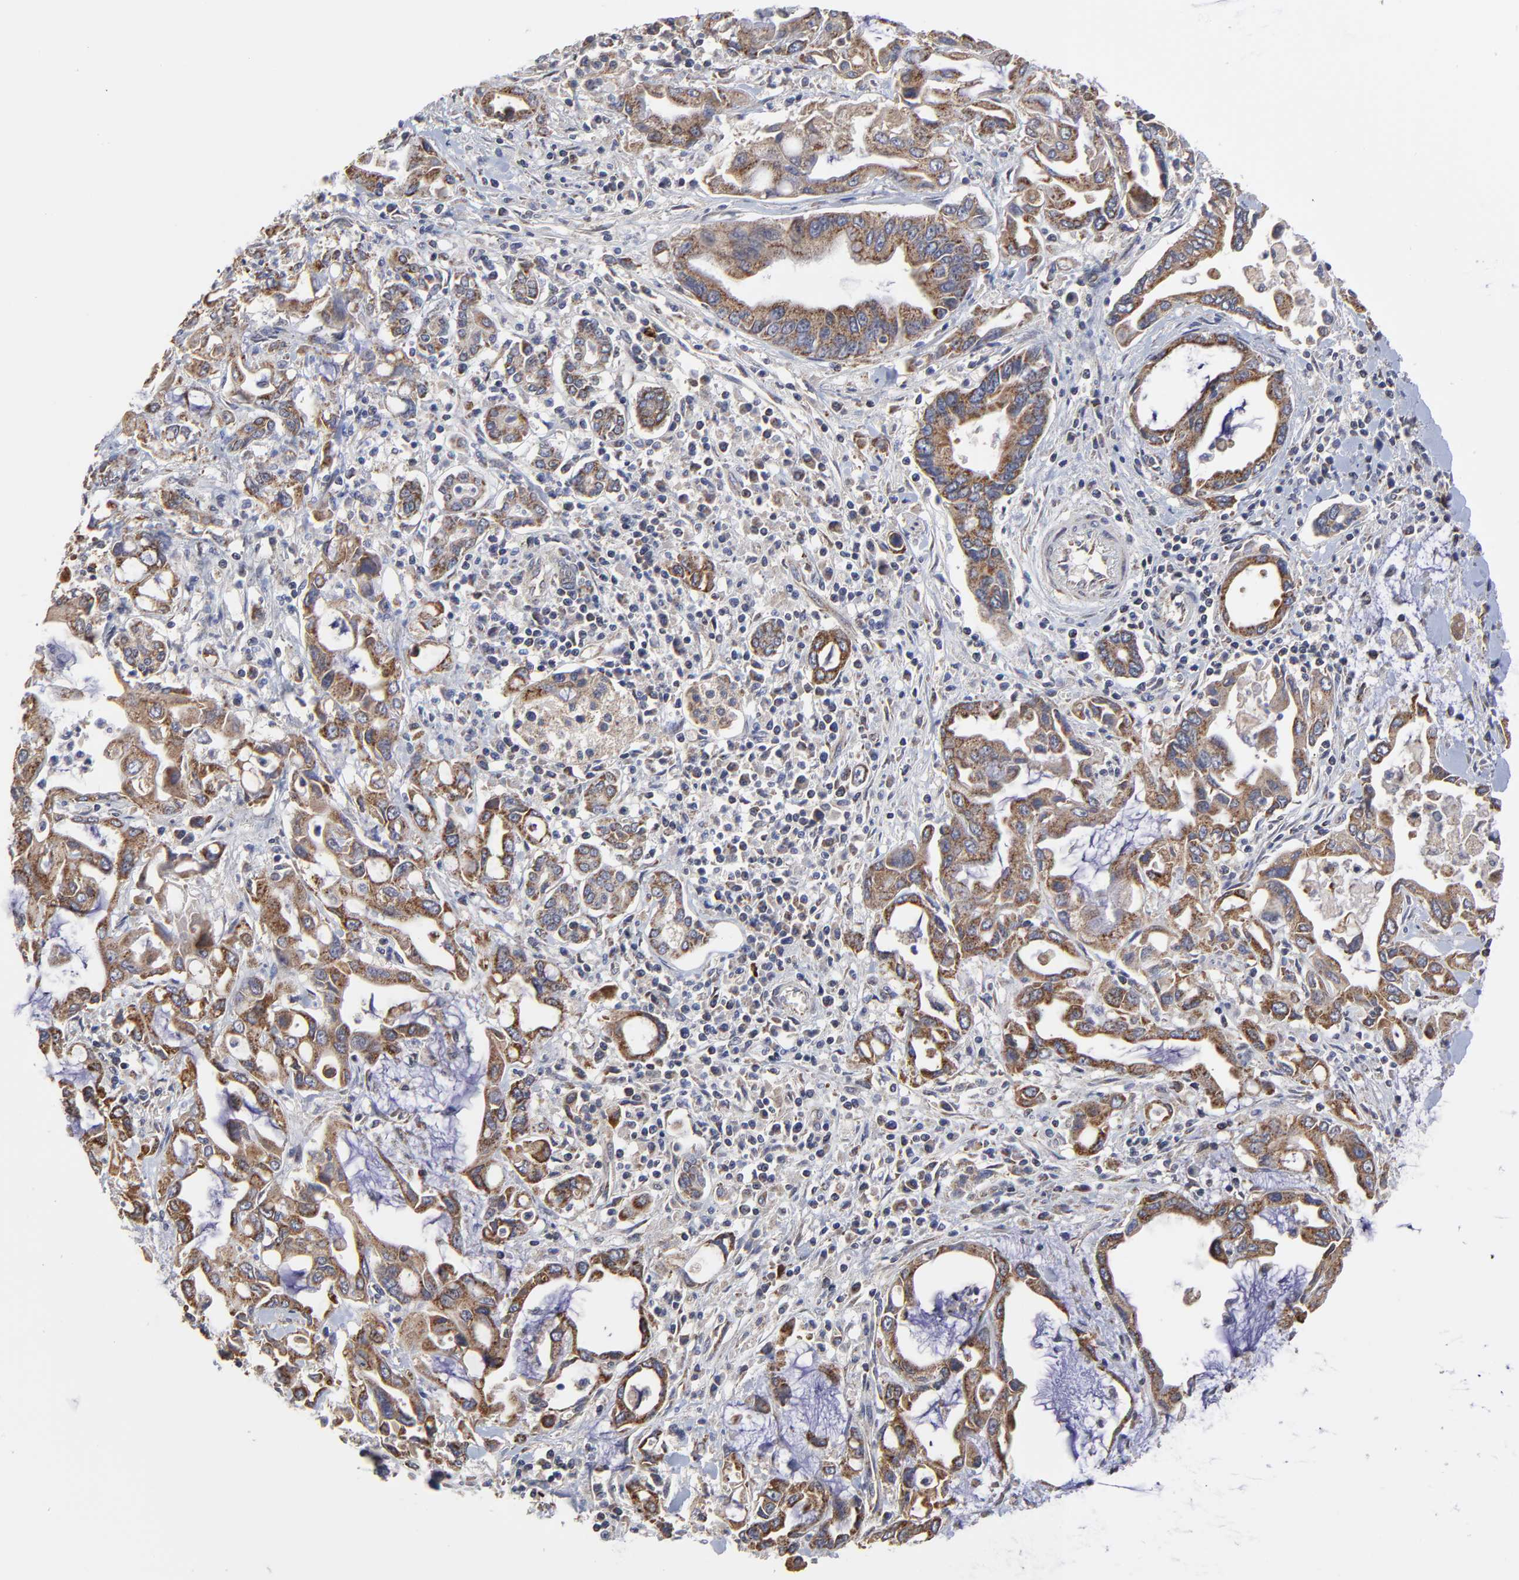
{"staining": {"intensity": "moderate", "quantity": ">75%", "location": "cytoplasmic/membranous"}, "tissue": "pancreatic cancer", "cell_type": "Tumor cells", "image_type": "cancer", "snomed": [{"axis": "morphology", "description": "Adenocarcinoma, NOS"}, {"axis": "topography", "description": "Pancreas"}], "caption": "An immunohistochemistry (IHC) image of neoplastic tissue is shown. Protein staining in brown highlights moderate cytoplasmic/membranous positivity in pancreatic cancer within tumor cells.", "gene": "ZNF550", "patient": {"sex": "female", "age": 57}}